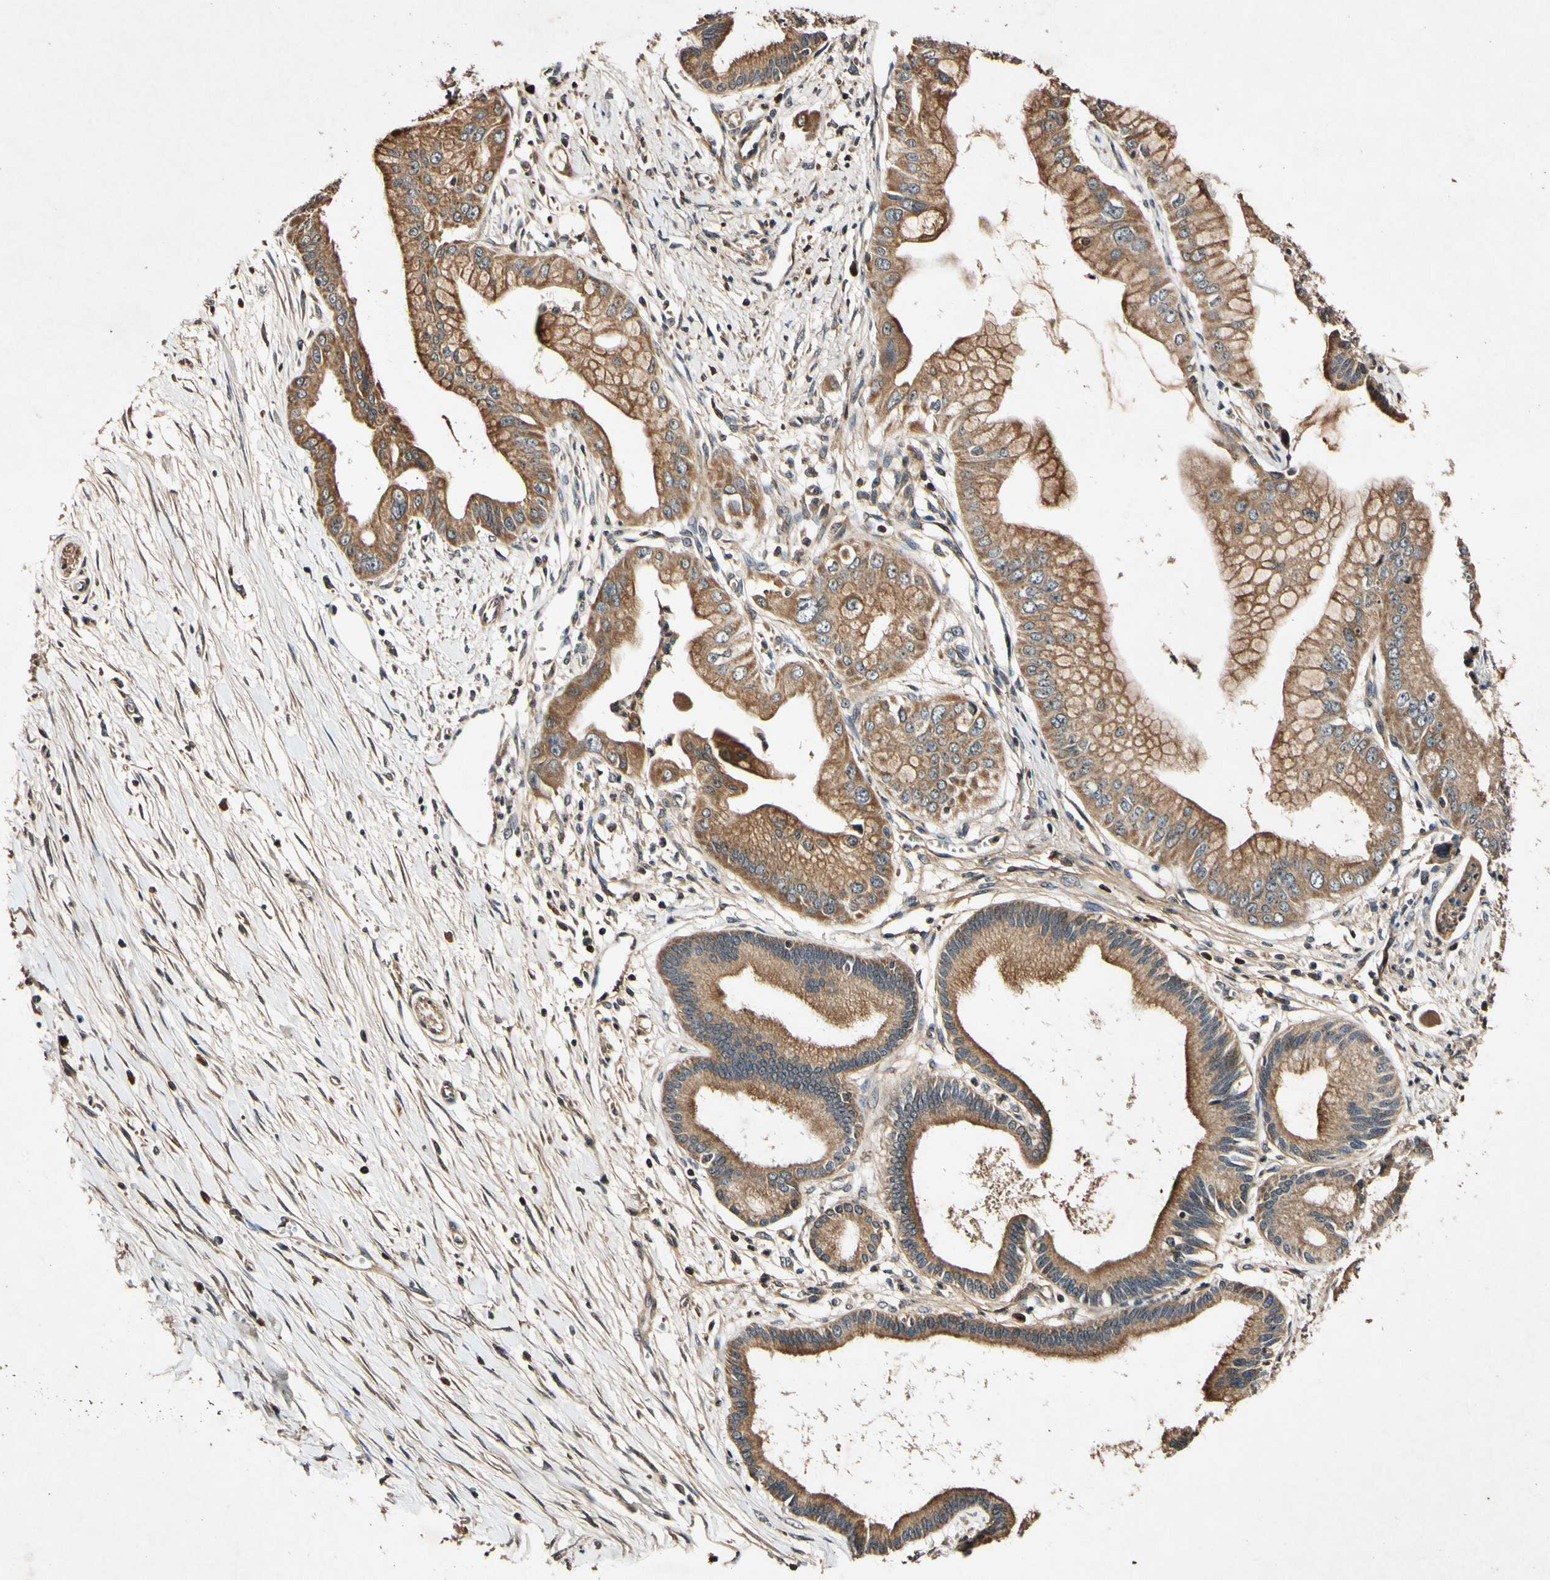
{"staining": {"intensity": "moderate", "quantity": ">75%", "location": "cytoplasmic/membranous"}, "tissue": "pancreatic cancer", "cell_type": "Tumor cells", "image_type": "cancer", "snomed": [{"axis": "morphology", "description": "Adenocarcinoma, NOS"}, {"axis": "topography", "description": "Pancreas"}], "caption": "Pancreatic cancer (adenocarcinoma) stained for a protein demonstrates moderate cytoplasmic/membranous positivity in tumor cells.", "gene": "PLAT", "patient": {"sex": "male", "age": 59}}